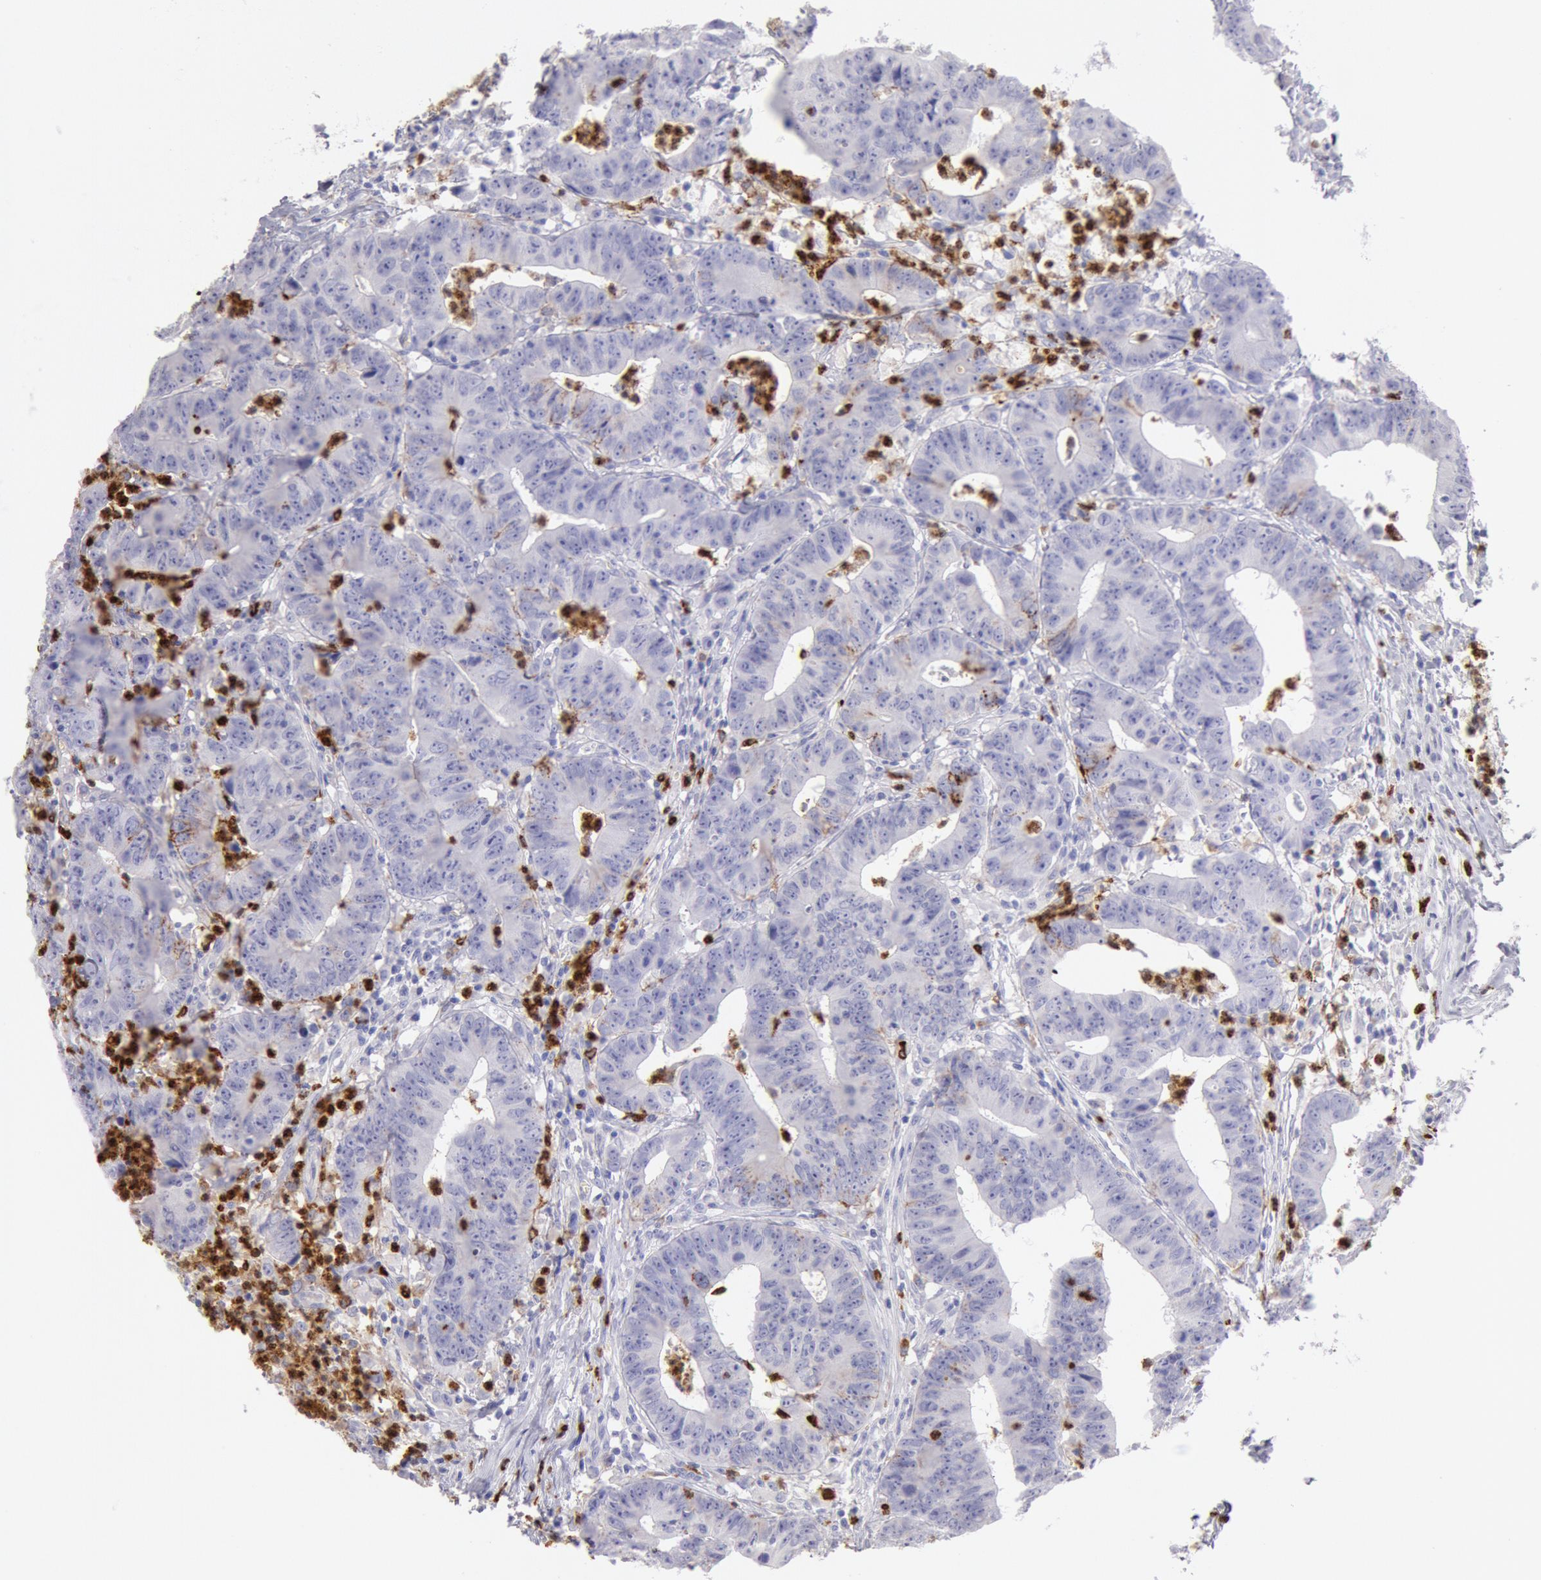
{"staining": {"intensity": "negative", "quantity": "none", "location": "none"}, "tissue": "colorectal cancer", "cell_type": "Tumor cells", "image_type": "cancer", "snomed": [{"axis": "morphology", "description": "Adenocarcinoma, NOS"}, {"axis": "topography", "description": "Colon"}], "caption": "Protein analysis of colorectal cancer (adenocarcinoma) reveals no significant staining in tumor cells.", "gene": "FCN1", "patient": {"sex": "male", "age": 55}}